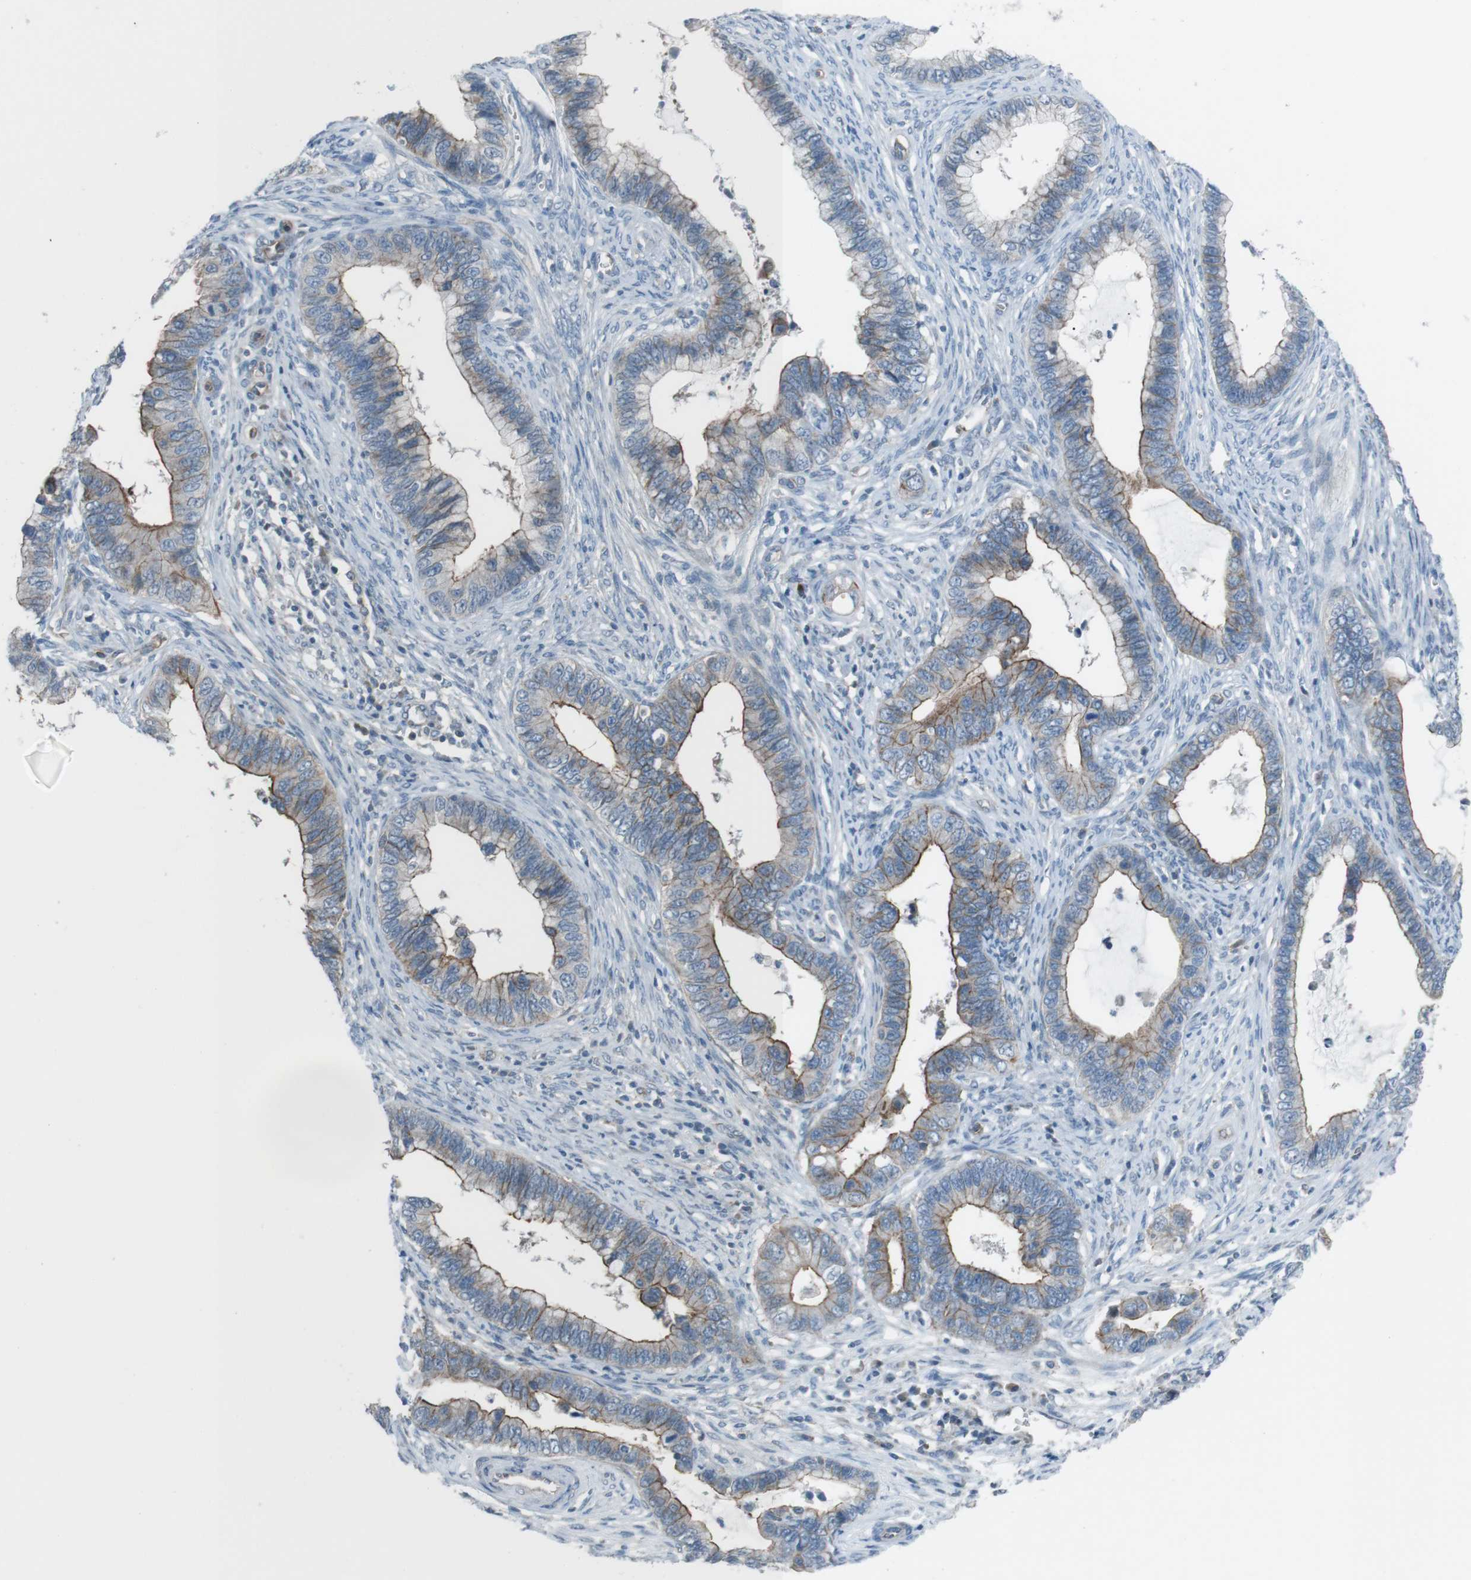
{"staining": {"intensity": "moderate", "quantity": "25%-75%", "location": "cytoplasmic/membranous"}, "tissue": "cervical cancer", "cell_type": "Tumor cells", "image_type": "cancer", "snomed": [{"axis": "morphology", "description": "Adenocarcinoma, NOS"}, {"axis": "topography", "description": "Cervix"}], "caption": "Moderate cytoplasmic/membranous protein expression is seen in about 25%-75% of tumor cells in adenocarcinoma (cervical).", "gene": "SPTA1", "patient": {"sex": "female", "age": 44}}